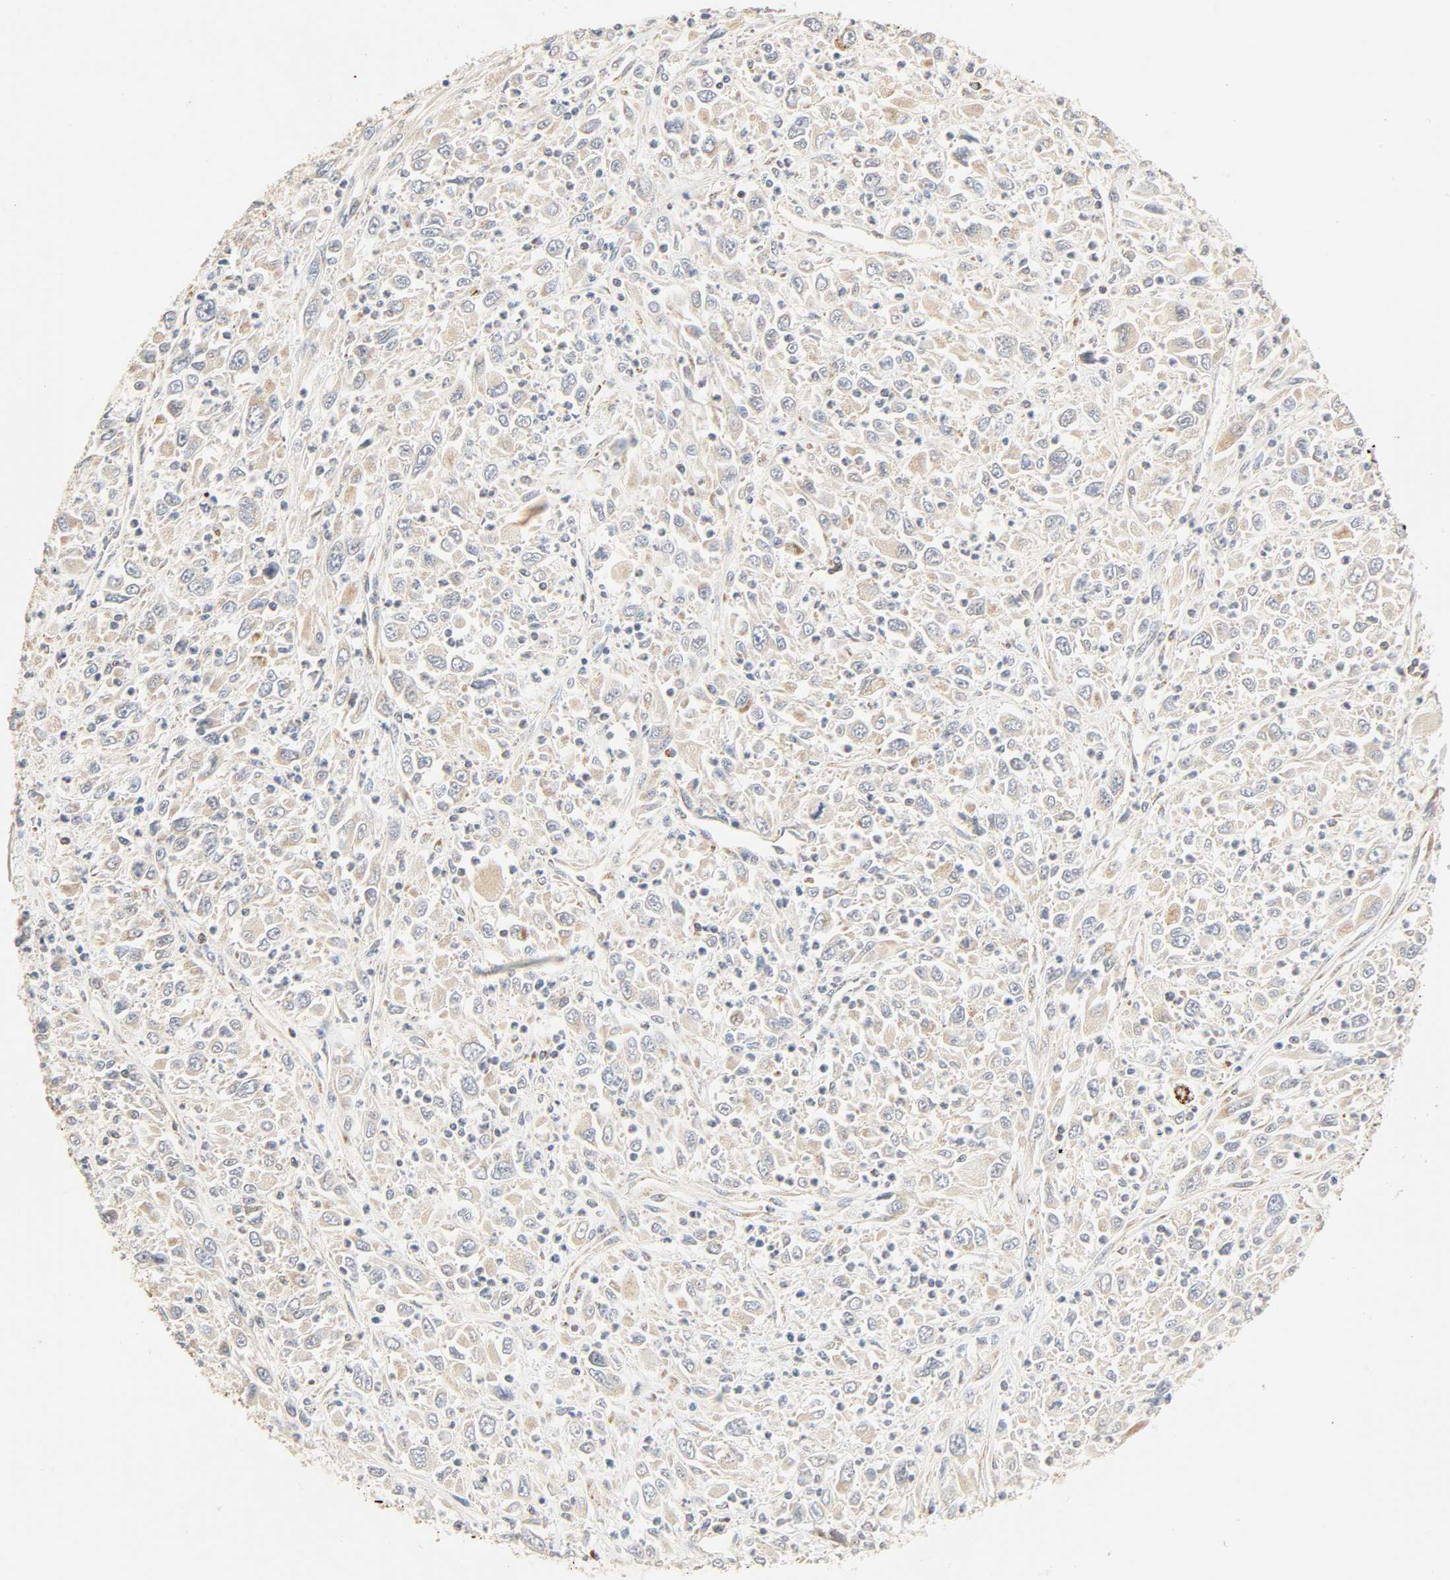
{"staining": {"intensity": "weak", "quantity": "25%-75%", "location": "cytoplasmic/membranous"}, "tissue": "melanoma", "cell_type": "Tumor cells", "image_type": "cancer", "snomed": [{"axis": "morphology", "description": "Malignant melanoma, Metastatic site"}, {"axis": "topography", "description": "Skin"}], "caption": "Approximately 25%-75% of tumor cells in human melanoma show weak cytoplasmic/membranous protein staining as visualized by brown immunohistochemical staining.", "gene": "ACAT1", "patient": {"sex": "female", "age": 56}}